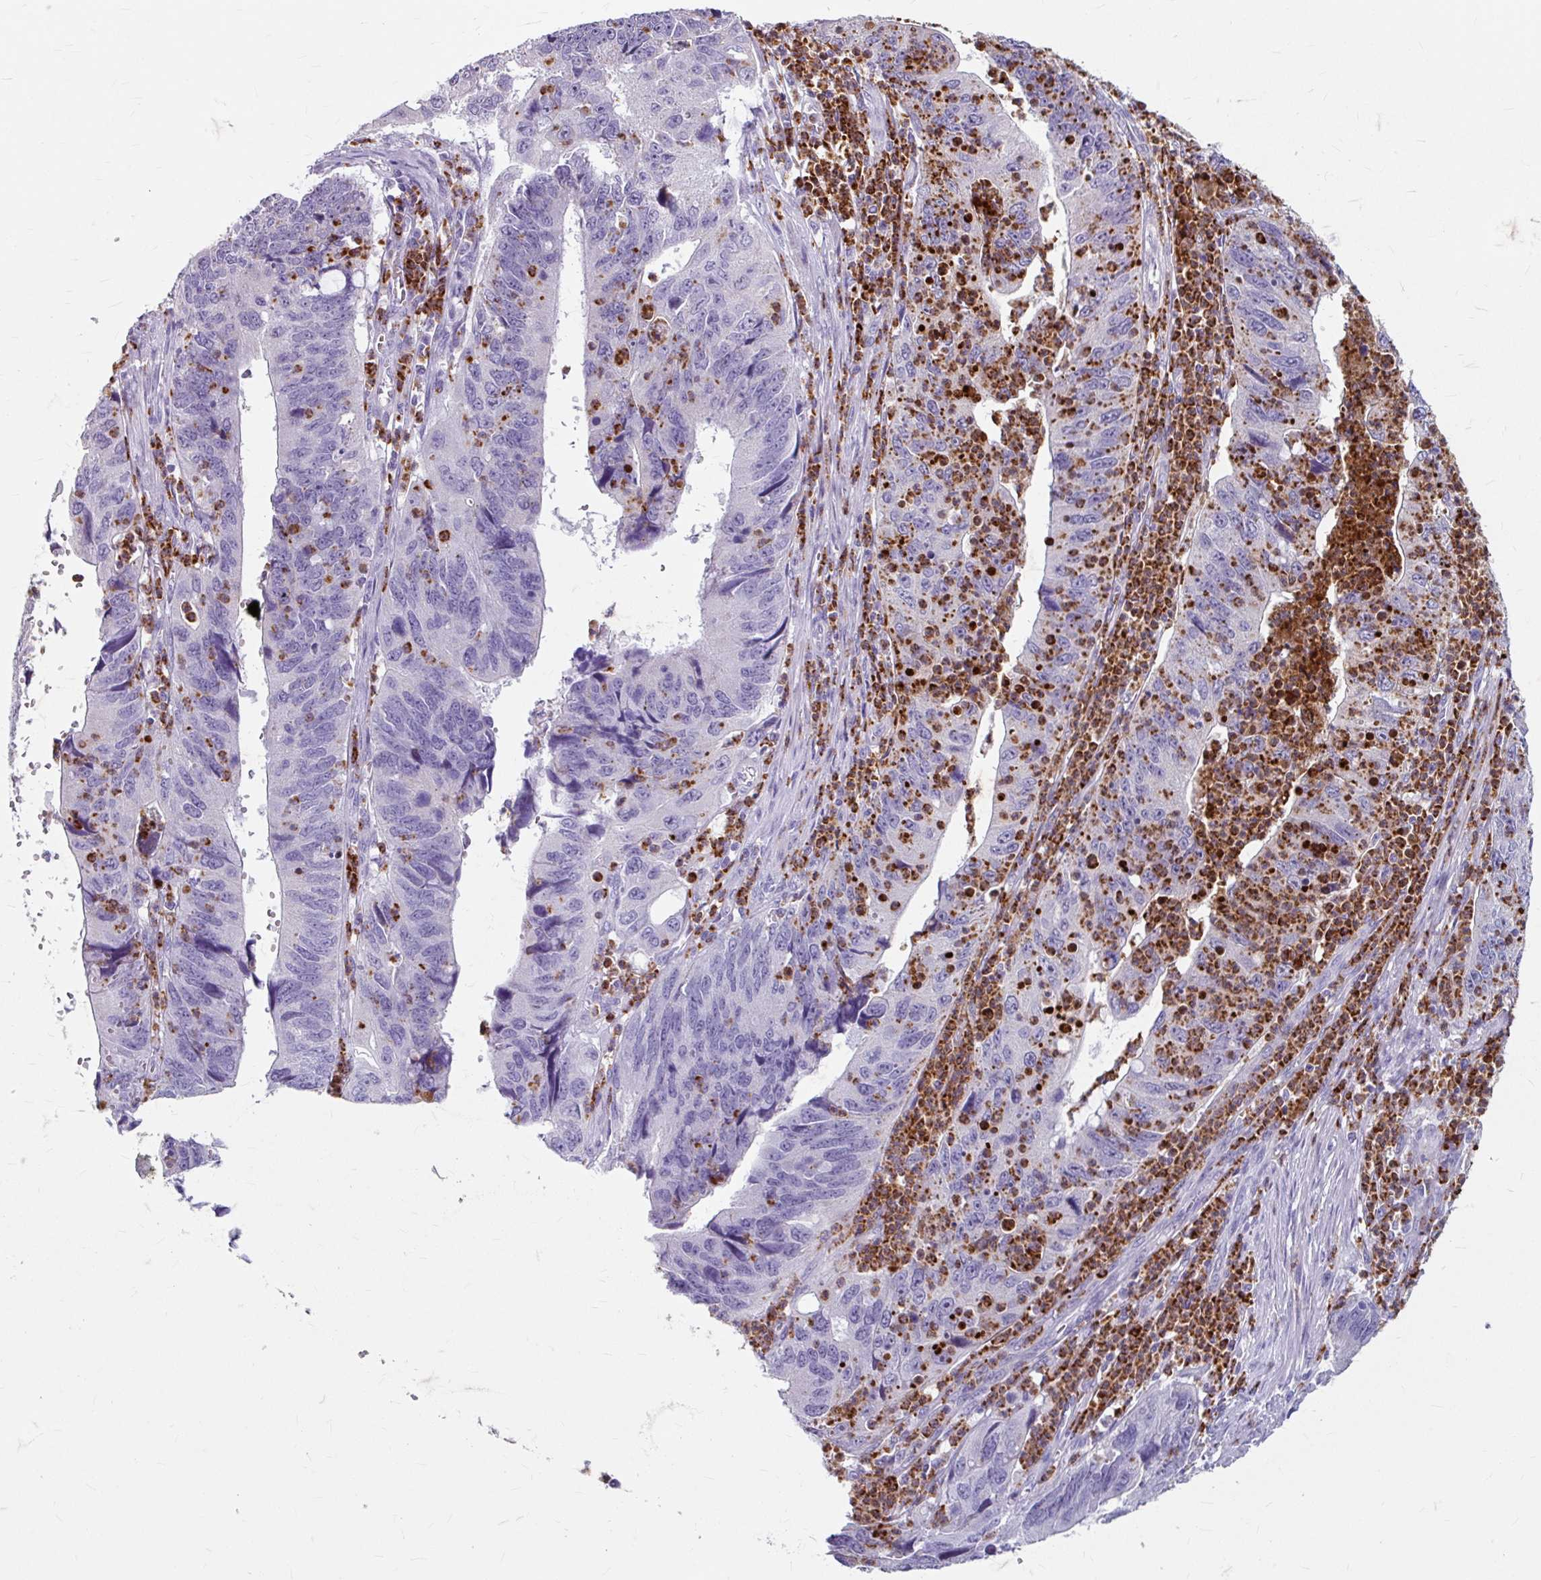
{"staining": {"intensity": "negative", "quantity": "none", "location": "none"}, "tissue": "stomach cancer", "cell_type": "Tumor cells", "image_type": "cancer", "snomed": [{"axis": "morphology", "description": "Adenocarcinoma, NOS"}, {"axis": "topography", "description": "Stomach"}], "caption": "Adenocarcinoma (stomach) stained for a protein using IHC exhibits no positivity tumor cells.", "gene": "ANKRD1", "patient": {"sex": "male", "age": 59}}